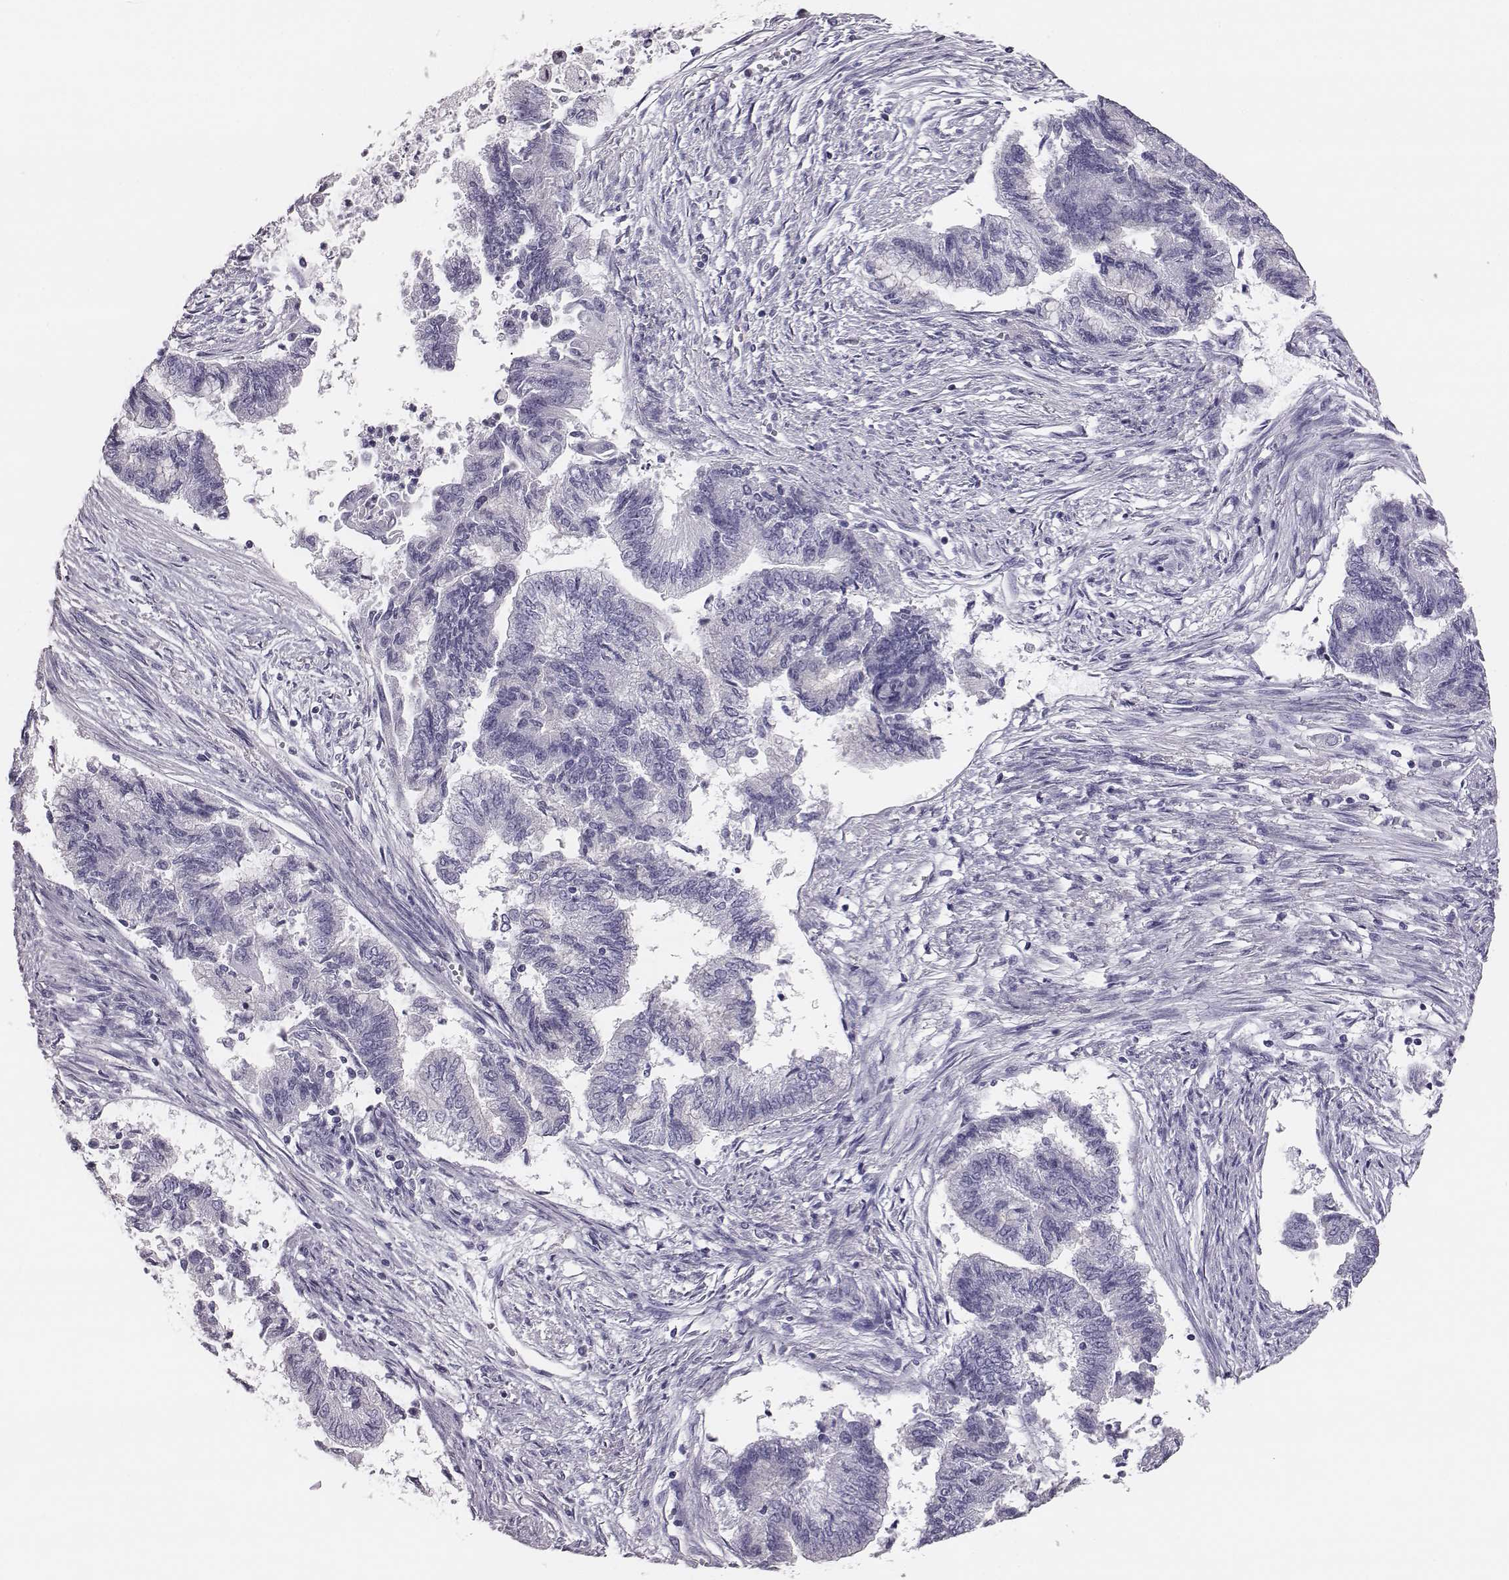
{"staining": {"intensity": "negative", "quantity": "none", "location": "none"}, "tissue": "endometrial cancer", "cell_type": "Tumor cells", "image_type": "cancer", "snomed": [{"axis": "morphology", "description": "Adenocarcinoma, NOS"}, {"axis": "topography", "description": "Endometrium"}], "caption": "Immunohistochemistry (IHC) micrograph of human endometrial adenocarcinoma stained for a protein (brown), which shows no positivity in tumor cells.", "gene": "ACOD1", "patient": {"sex": "female", "age": 65}}